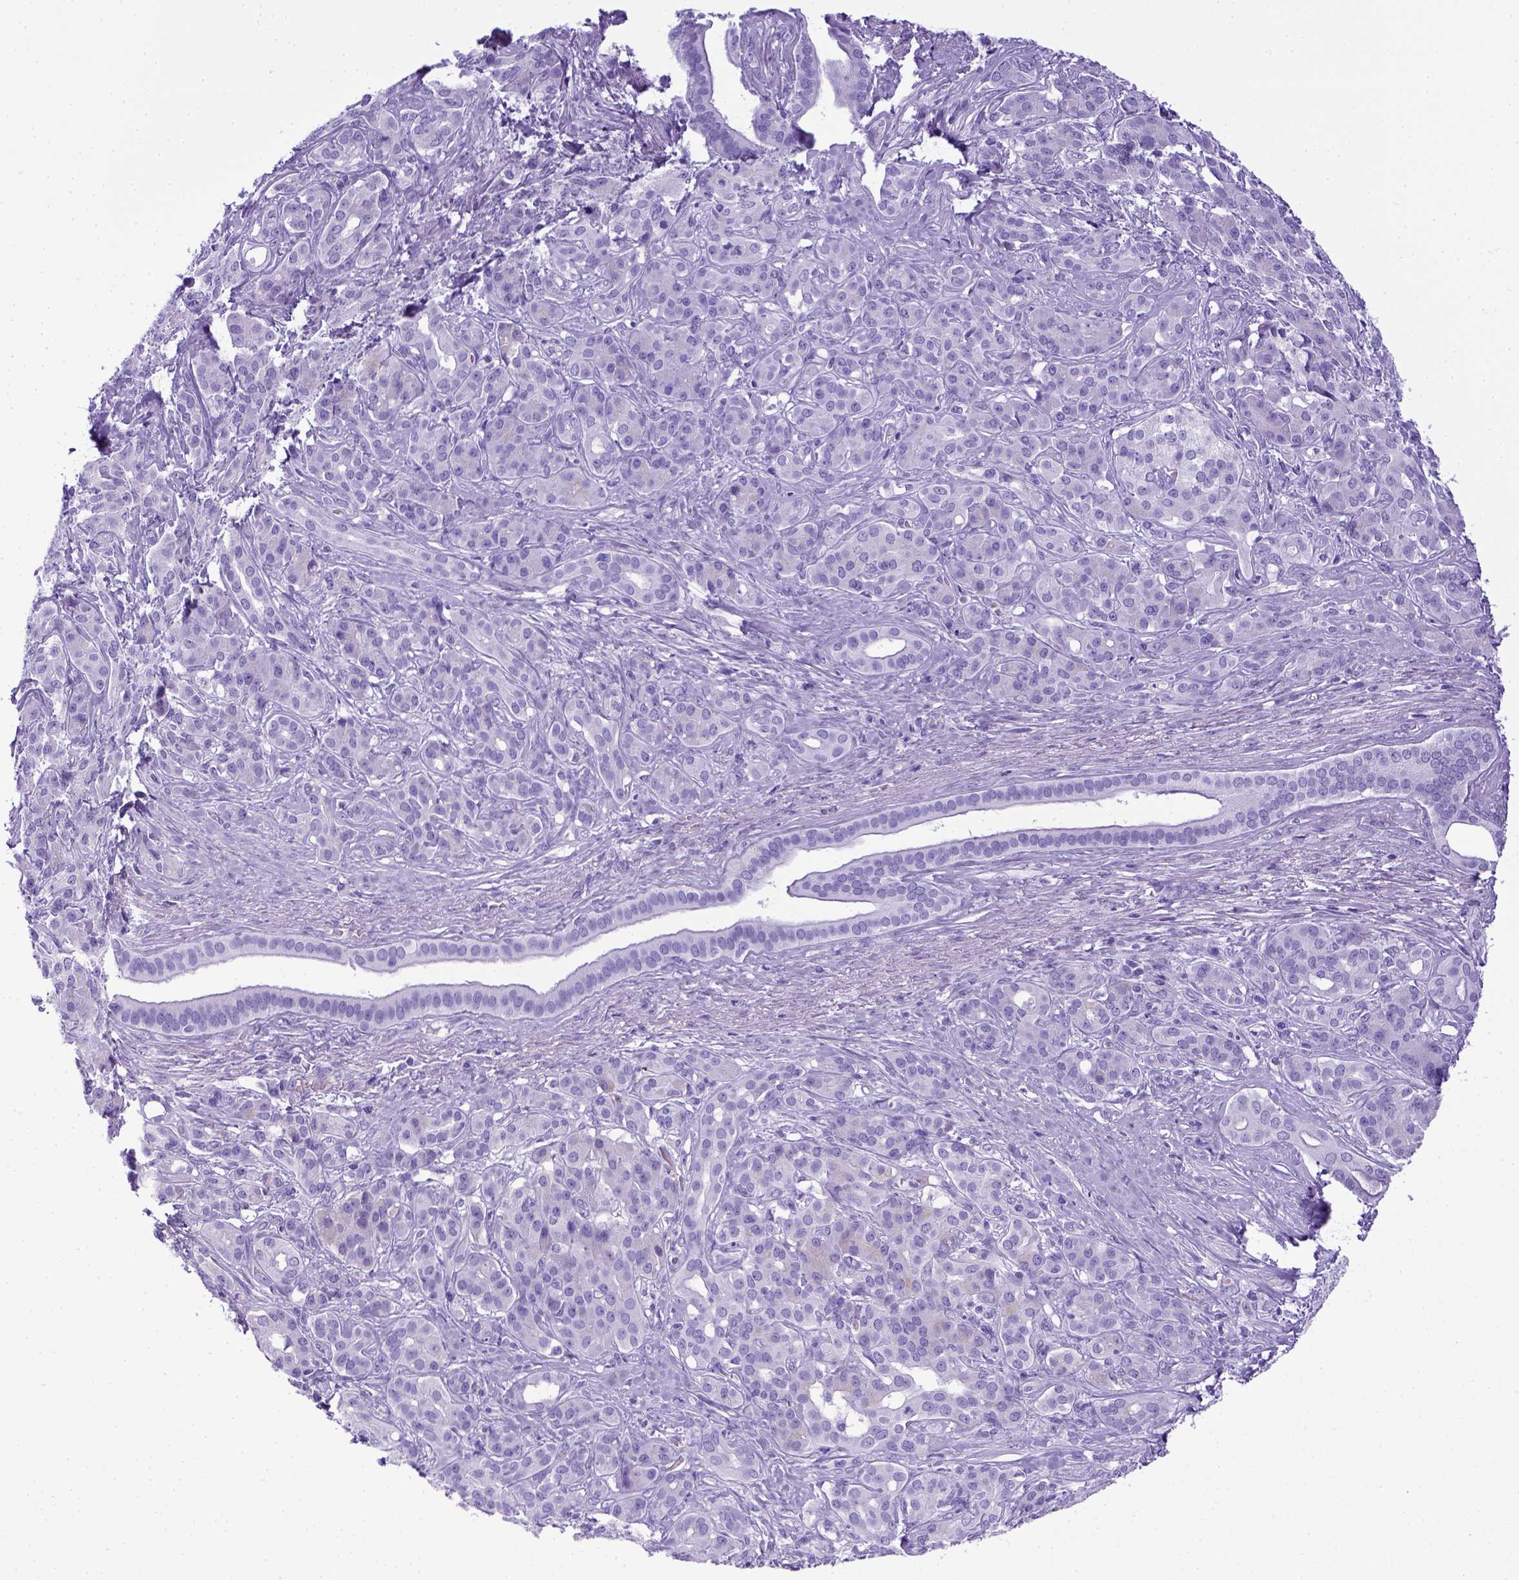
{"staining": {"intensity": "negative", "quantity": "none", "location": "none"}, "tissue": "pancreatic cancer", "cell_type": "Tumor cells", "image_type": "cancer", "snomed": [{"axis": "morphology", "description": "Normal tissue, NOS"}, {"axis": "morphology", "description": "Inflammation, NOS"}, {"axis": "morphology", "description": "Adenocarcinoma, NOS"}, {"axis": "topography", "description": "Pancreas"}], "caption": "DAB (3,3'-diaminobenzidine) immunohistochemical staining of human pancreatic cancer (adenocarcinoma) exhibits no significant staining in tumor cells.", "gene": "ITIH4", "patient": {"sex": "male", "age": 57}}